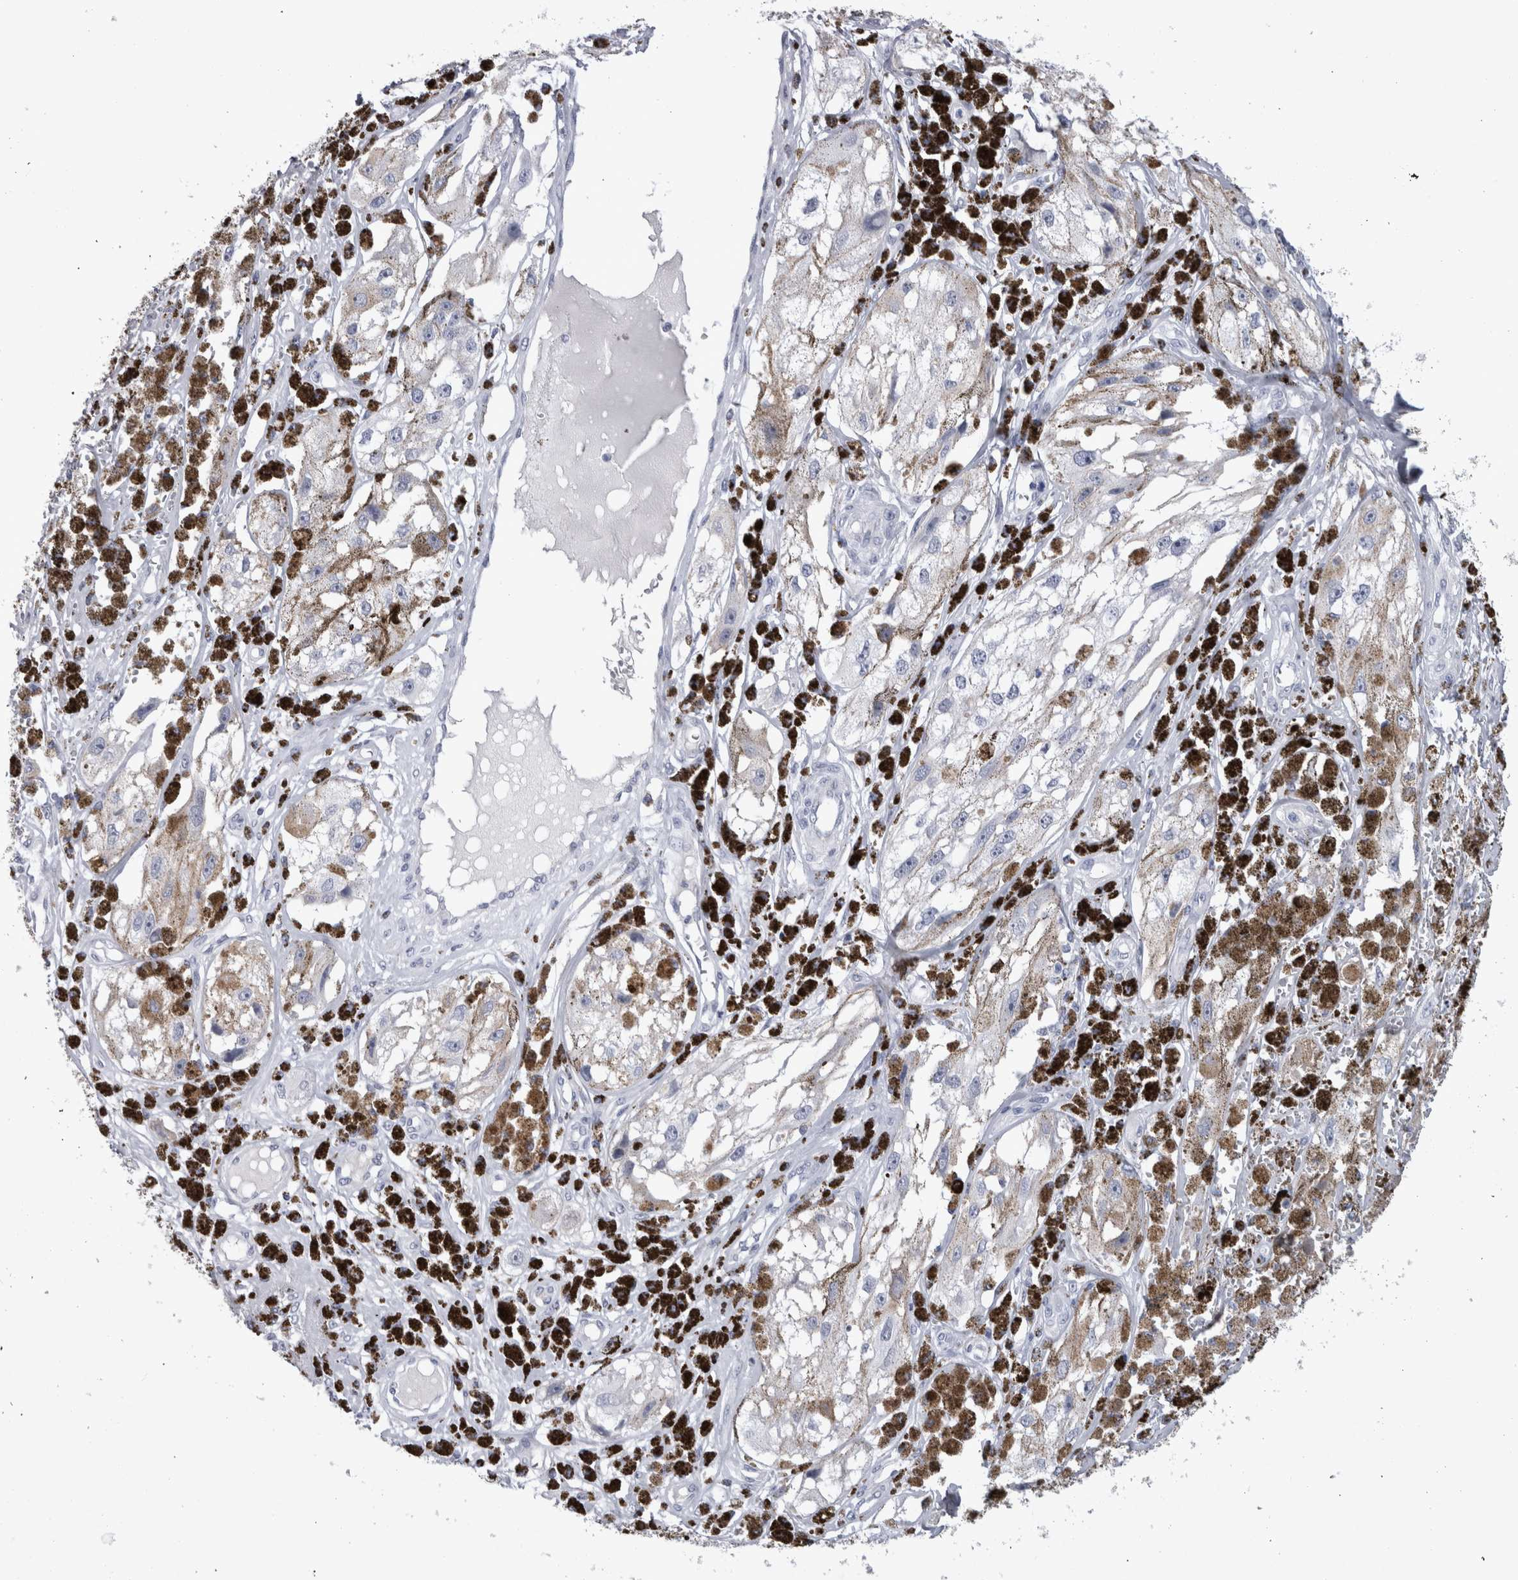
{"staining": {"intensity": "negative", "quantity": "none", "location": "none"}, "tissue": "melanoma", "cell_type": "Tumor cells", "image_type": "cancer", "snomed": [{"axis": "morphology", "description": "Malignant melanoma, NOS"}, {"axis": "topography", "description": "Skin"}], "caption": "This is a photomicrograph of IHC staining of melanoma, which shows no expression in tumor cells. (Immunohistochemistry (ihc), brightfield microscopy, high magnification).", "gene": "PAX5", "patient": {"sex": "male", "age": 88}}